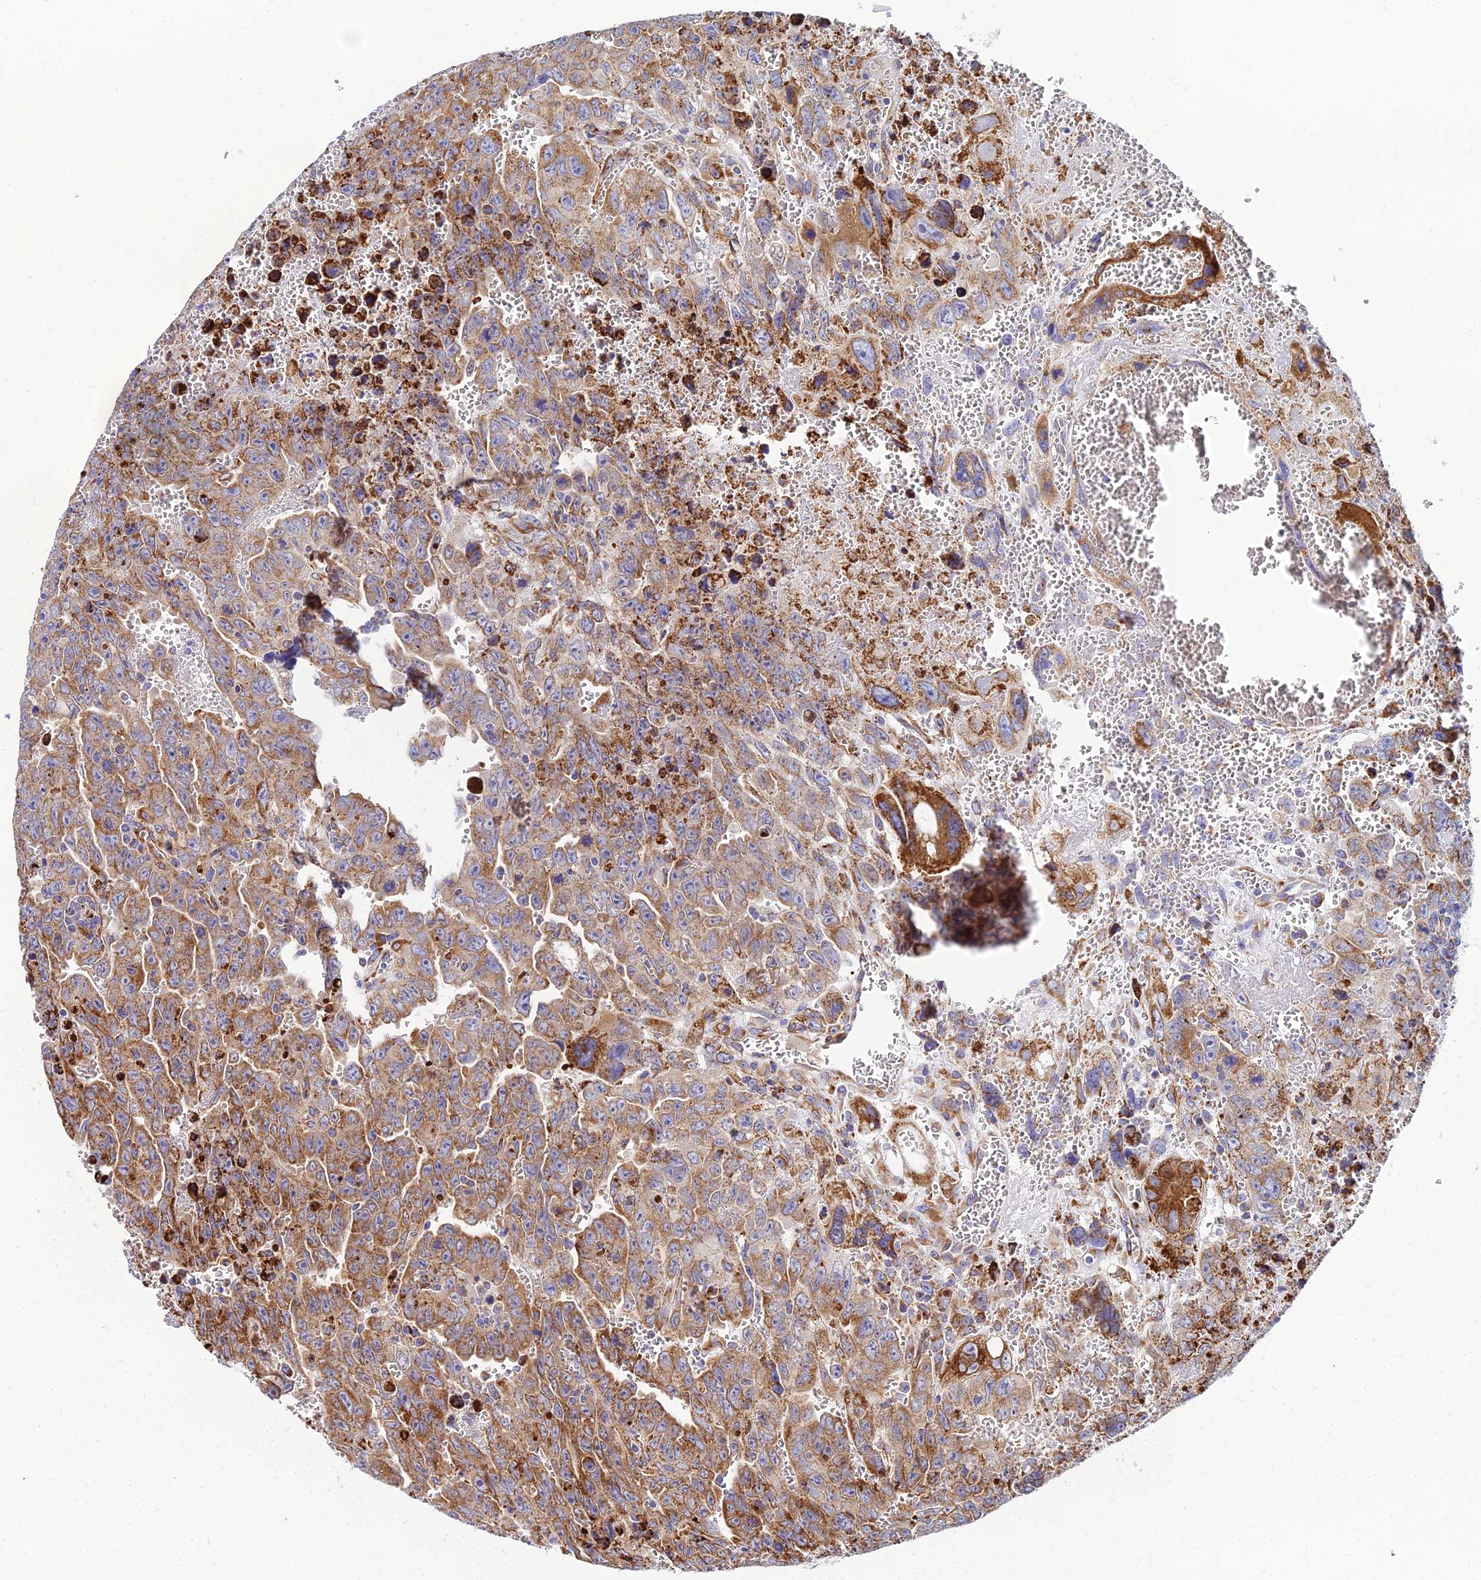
{"staining": {"intensity": "moderate", "quantity": ">75%", "location": "cytoplasmic/membranous"}, "tissue": "testis cancer", "cell_type": "Tumor cells", "image_type": "cancer", "snomed": [{"axis": "morphology", "description": "Carcinoma, Embryonal, NOS"}, {"axis": "topography", "description": "Testis"}], "caption": "DAB immunohistochemical staining of human testis embryonal carcinoma reveals moderate cytoplasmic/membranous protein positivity in about >75% of tumor cells. Using DAB (brown) and hematoxylin (blue) stains, captured at high magnification using brightfield microscopy.", "gene": "CCT6B", "patient": {"sex": "male", "age": 28}}